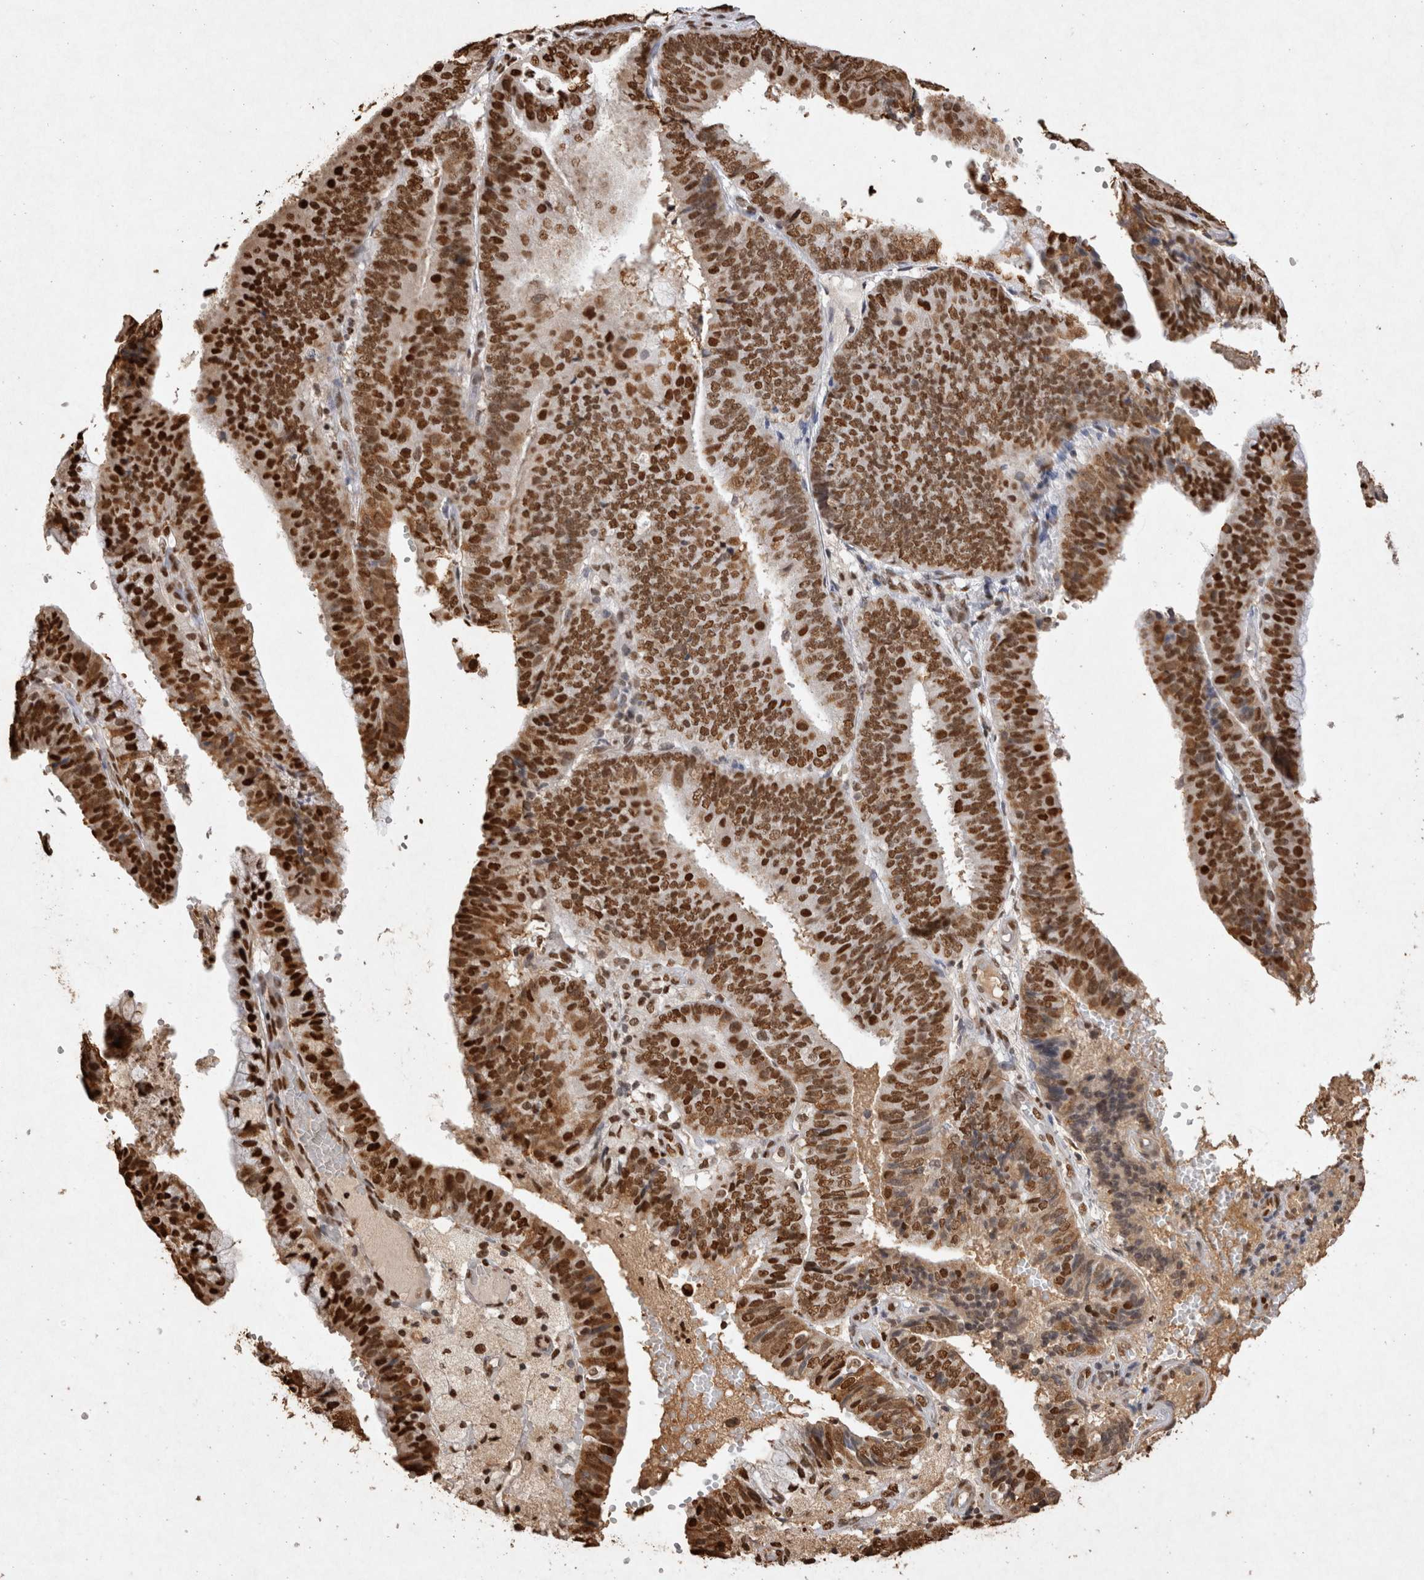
{"staining": {"intensity": "strong", "quantity": ">75%", "location": "nuclear"}, "tissue": "endometrial cancer", "cell_type": "Tumor cells", "image_type": "cancer", "snomed": [{"axis": "morphology", "description": "Adenocarcinoma, NOS"}, {"axis": "topography", "description": "Endometrium"}], "caption": "Immunohistochemistry (IHC) of human endometrial cancer (adenocarcinoma) demonstrates high levels of strong nuclear expression in about >75% of tumor cells.", "gene": "HDGF", "patient": {"sex": "female", "age": 63}}